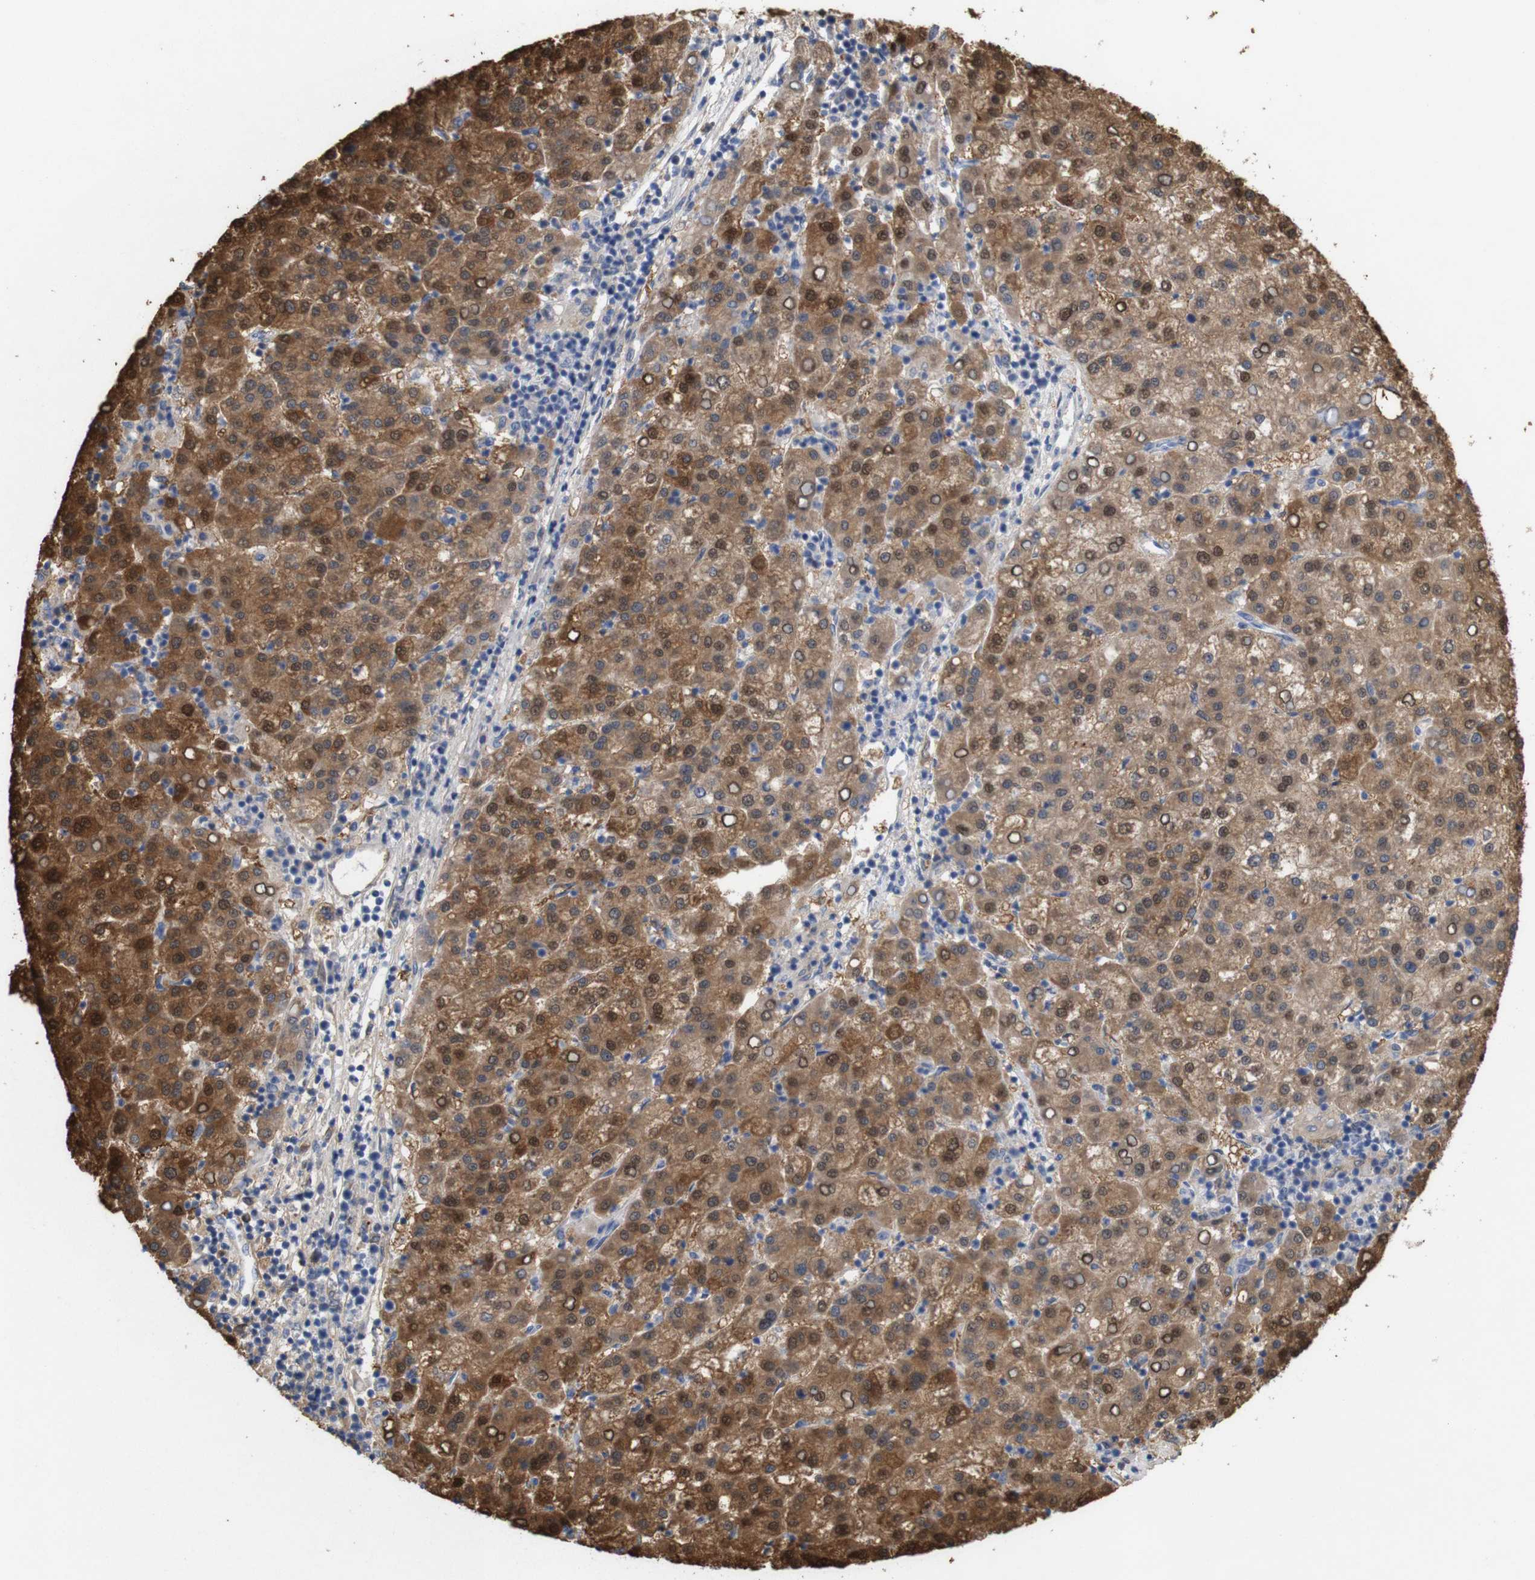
{"staining": {"intensity": "moderate", "quantity": ">75%", "location": "cytoplasmic/membranous"}, "tissue": "liver cancer", "cell_type": "Tumor cells", "image_type": "cancer", "snomed": [{"axis": "morphology", "description": "Carcinoma, Hepatocellular, NOS"}, {"axis": "topography", "description": "Liver"}], "caption": "A micrograph showing moderate cytoplasmic/membranous staining in about >75% of tumor cells in liver cancer (hepatocellular carcinoma), as visualized by brown immunohistochemical staining.", "gene": "MYEOV", "patient": {"sex": "female", "age": 58}}